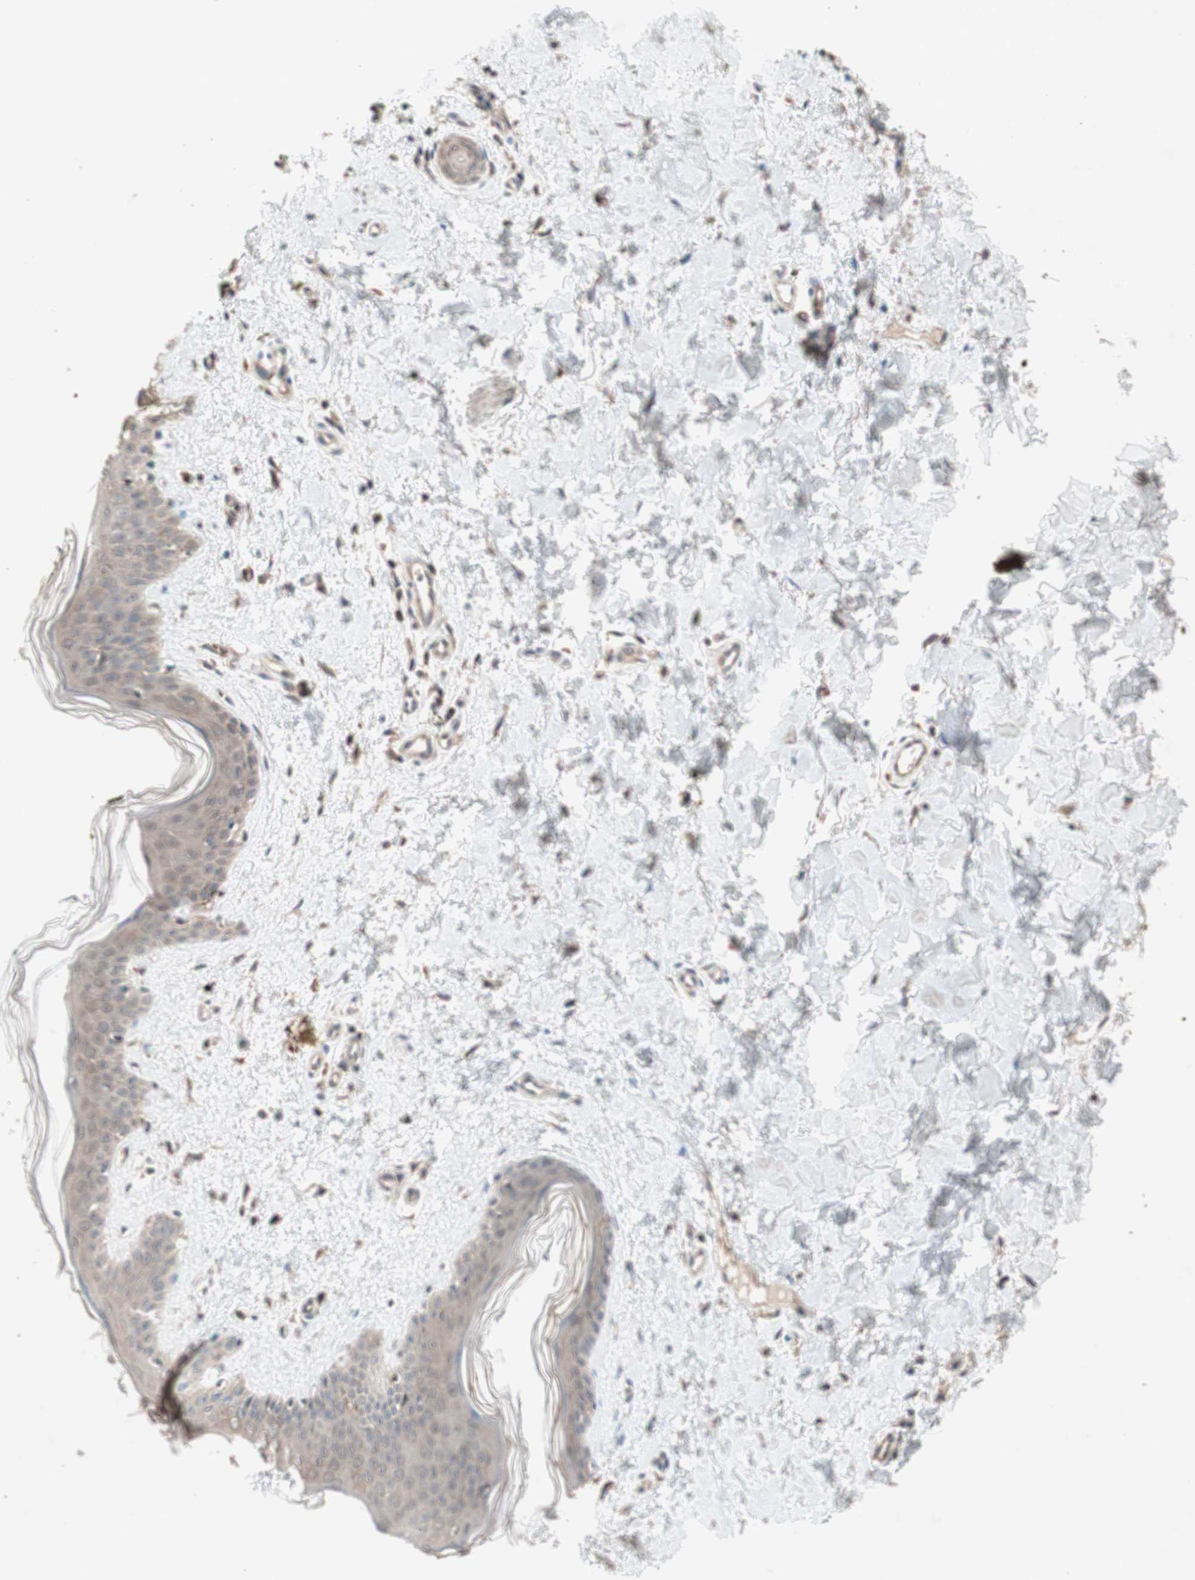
{"staining": {"intensity": "weak", "quantity": ">75%", "location": "cytoplasmic/membranous"}, "tissue": "skin", "cell_type": "Fibroblasts", "image_type": "normal", "snomed": [{"axis": "morphology", "description": "Normal tissue, NOS"}, {"axis": "topography", "description": "Skin"}], "caption": "The micrograph demonstrates a brown stain indicating the presence of a protein in the cytoplasmic/membranous of fibroblasts in skin.", "gene": "DDOST", "patient": {"sex": "female", "age": 41}}